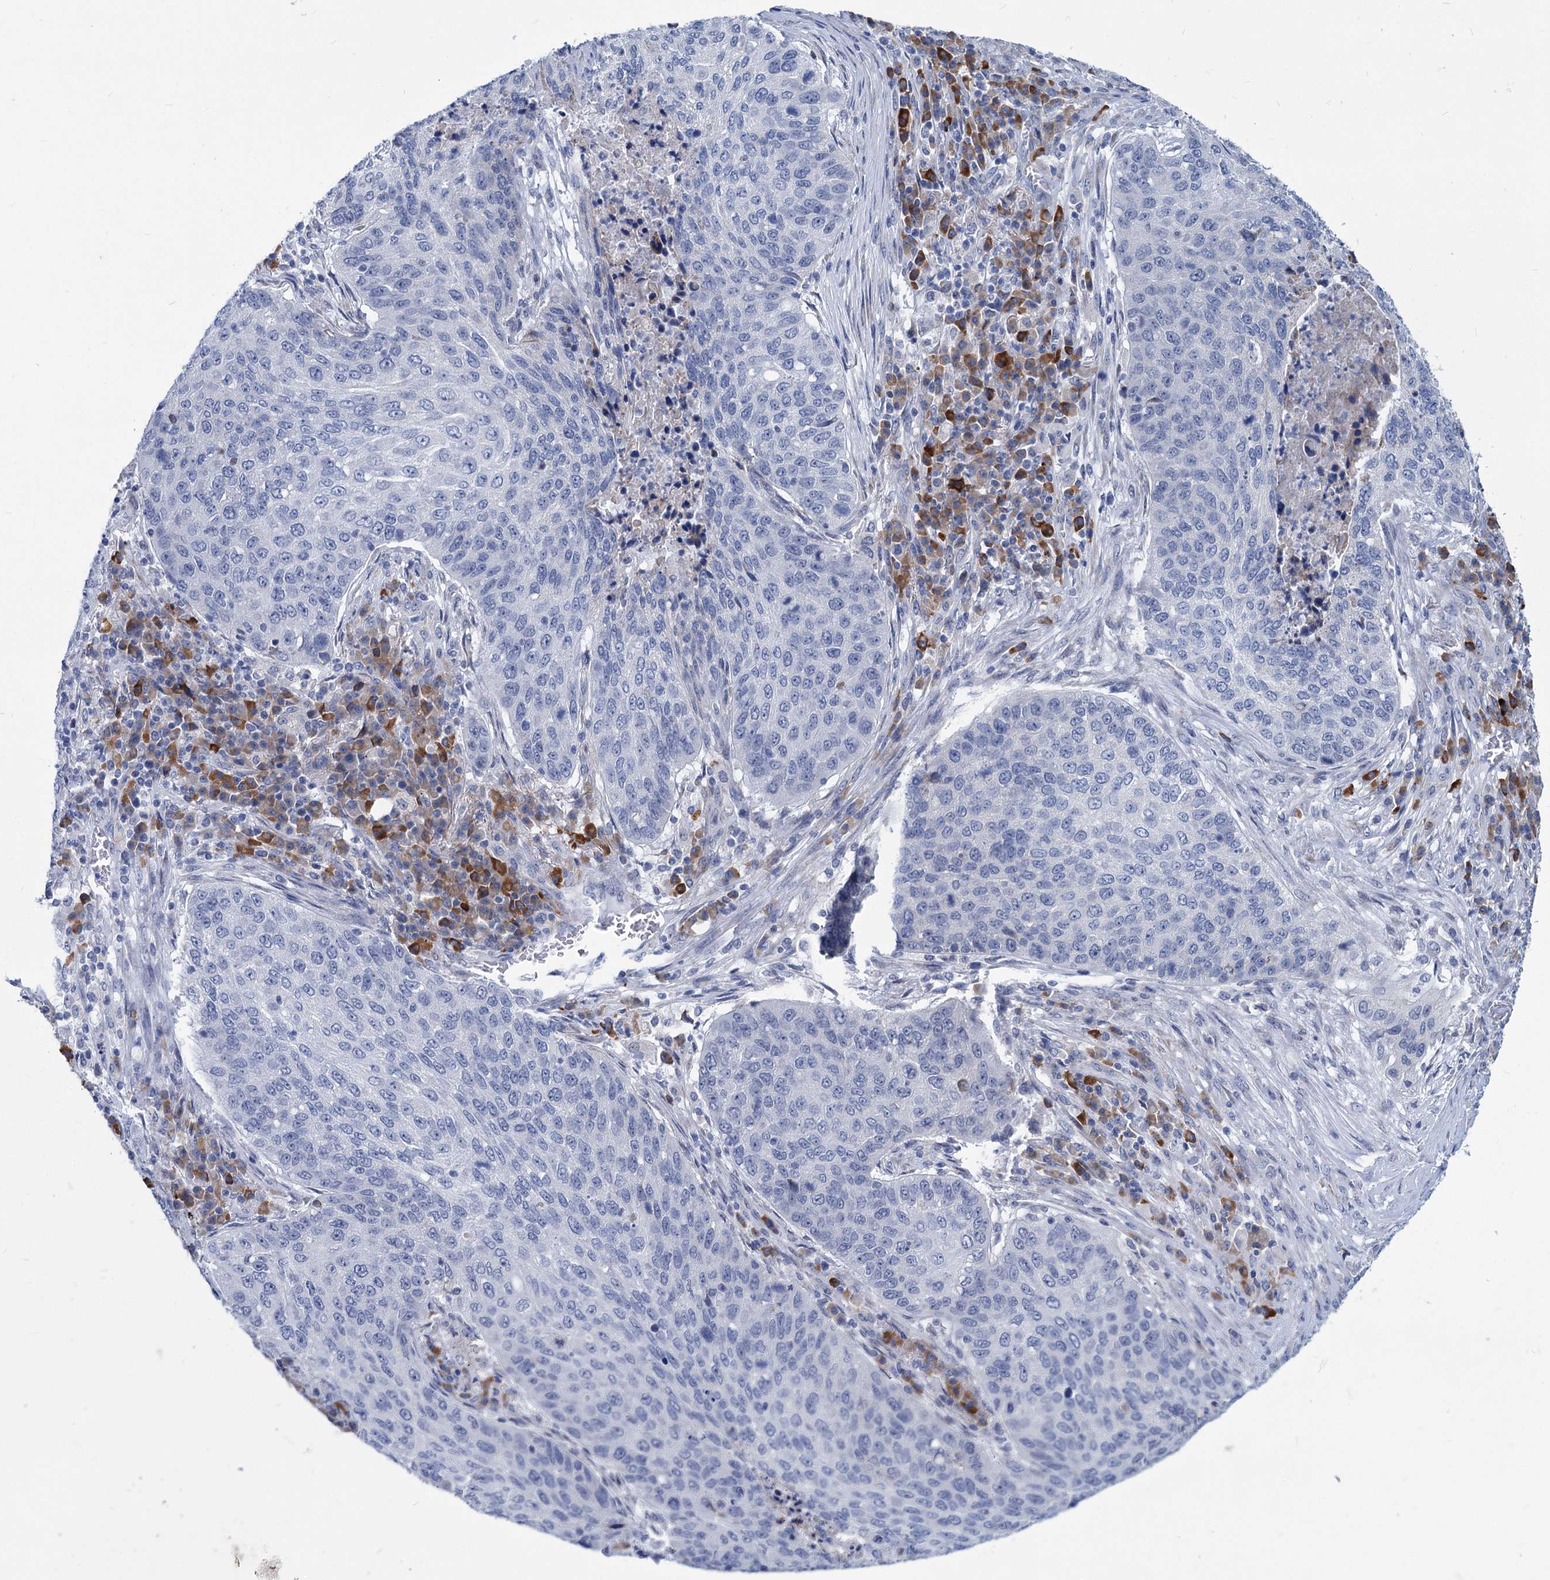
{"staining": {"intensity": "negative", "quantity": "none", "location": "none"}, "tissue": "lung cancer", "cell_type": "Tumor cells", "image_type": "cancer", "snomed": [{"axis": "morphology", "description": "Squamous cell carcinoma, NOS"}, {"axis": "topography", "description": "Lung"}], "caption": "Human lung cancer (squamous cell carcinoma) stained for a protein using immunohistochemistry (IHC) exhibits no positivity in tumor cells.", "gene": "NEU3", "patient": {"sex": "female", "age": 63}}